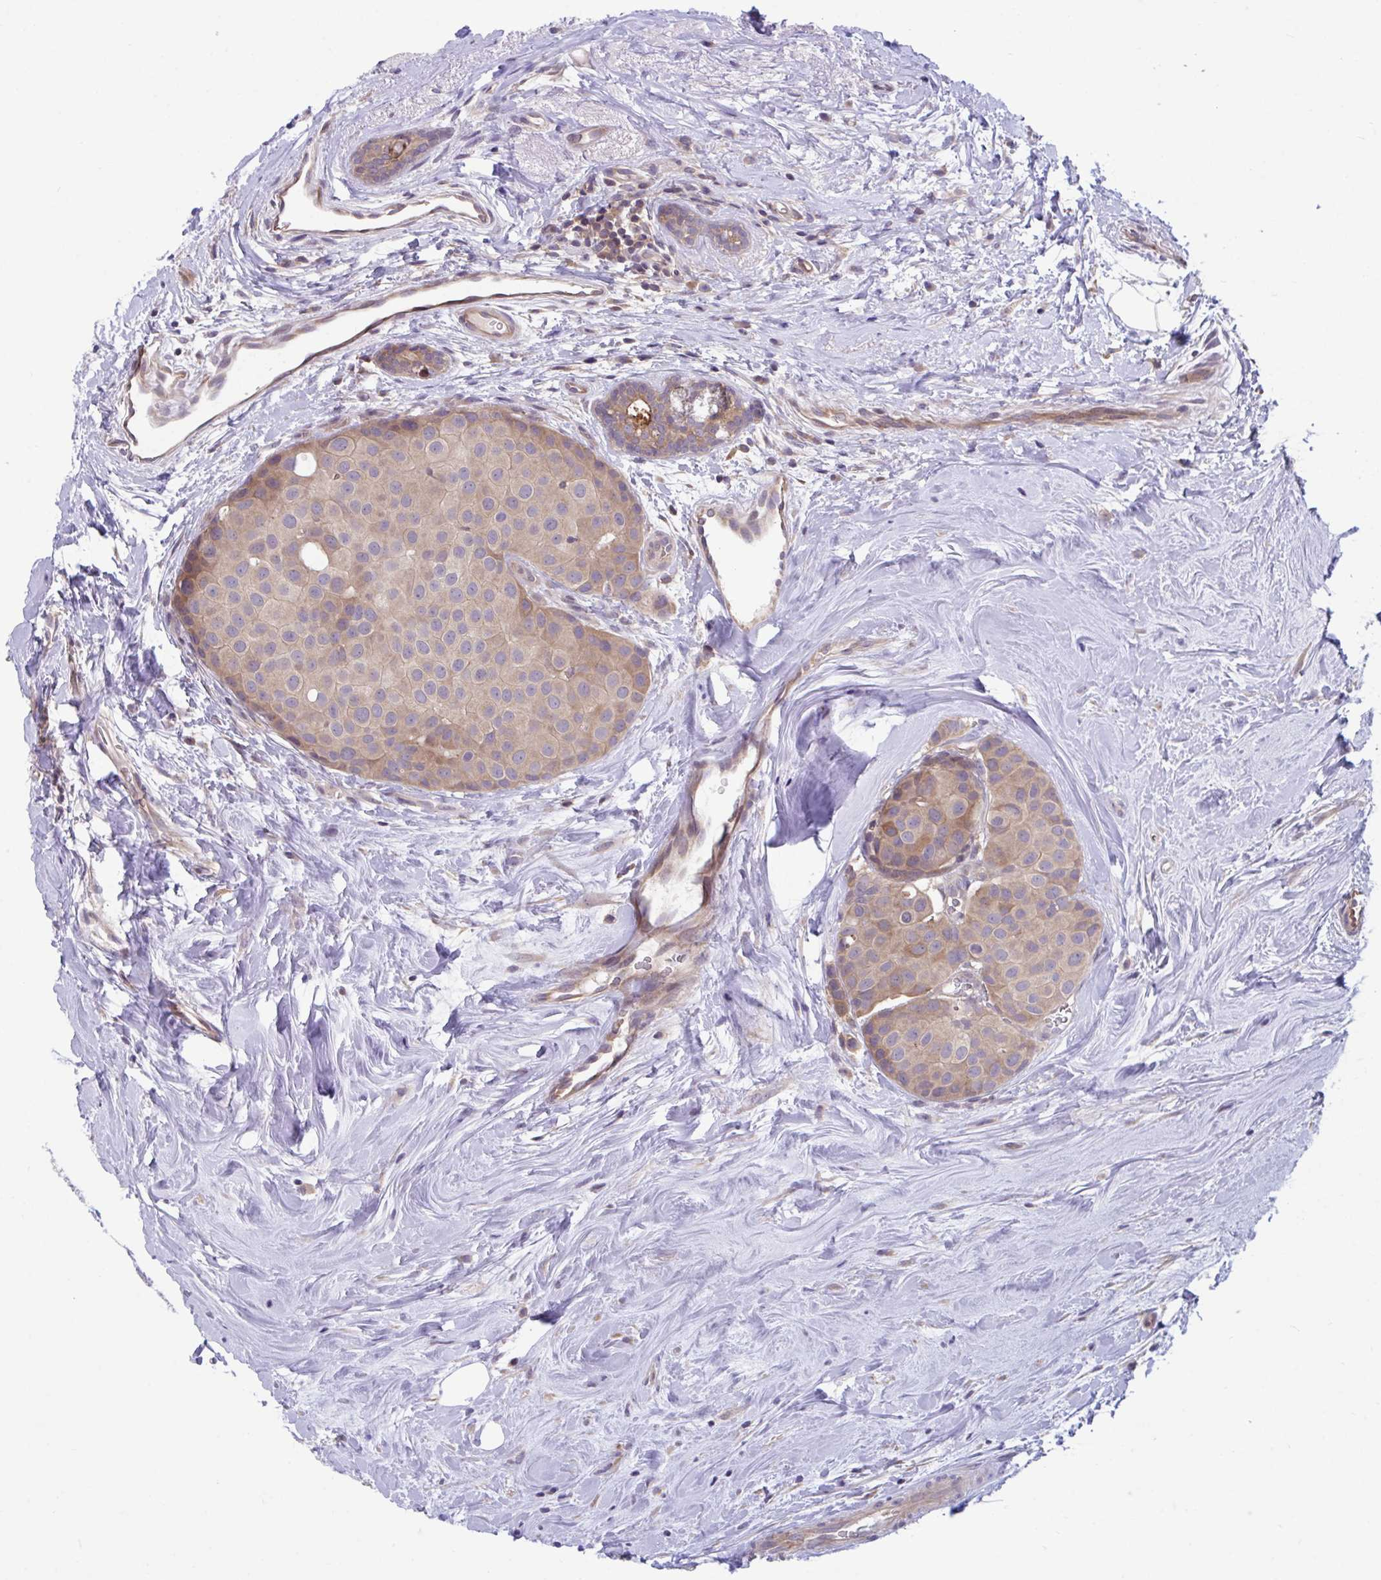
{"staining": {"intensity": "moderate", "quantity": "<25%", "location": "cytoplasmic/membranous"}, "tissue": "breast cancer", "cell_type": "Tumor cells", "image_type": "cancer", "snomed": [{"axis": "morphology", "description": "Duct carcinoma"}, {"axis": "topography", "description": "Breast"}], "caption": "Immunohistochemical staining of human breast cancer displays low levels of moderate cytoplasmic/membranous protein staining in about <25% of tumor cells.", "gene": "IST1", "patient": {"sex": "female", "age": 70}}